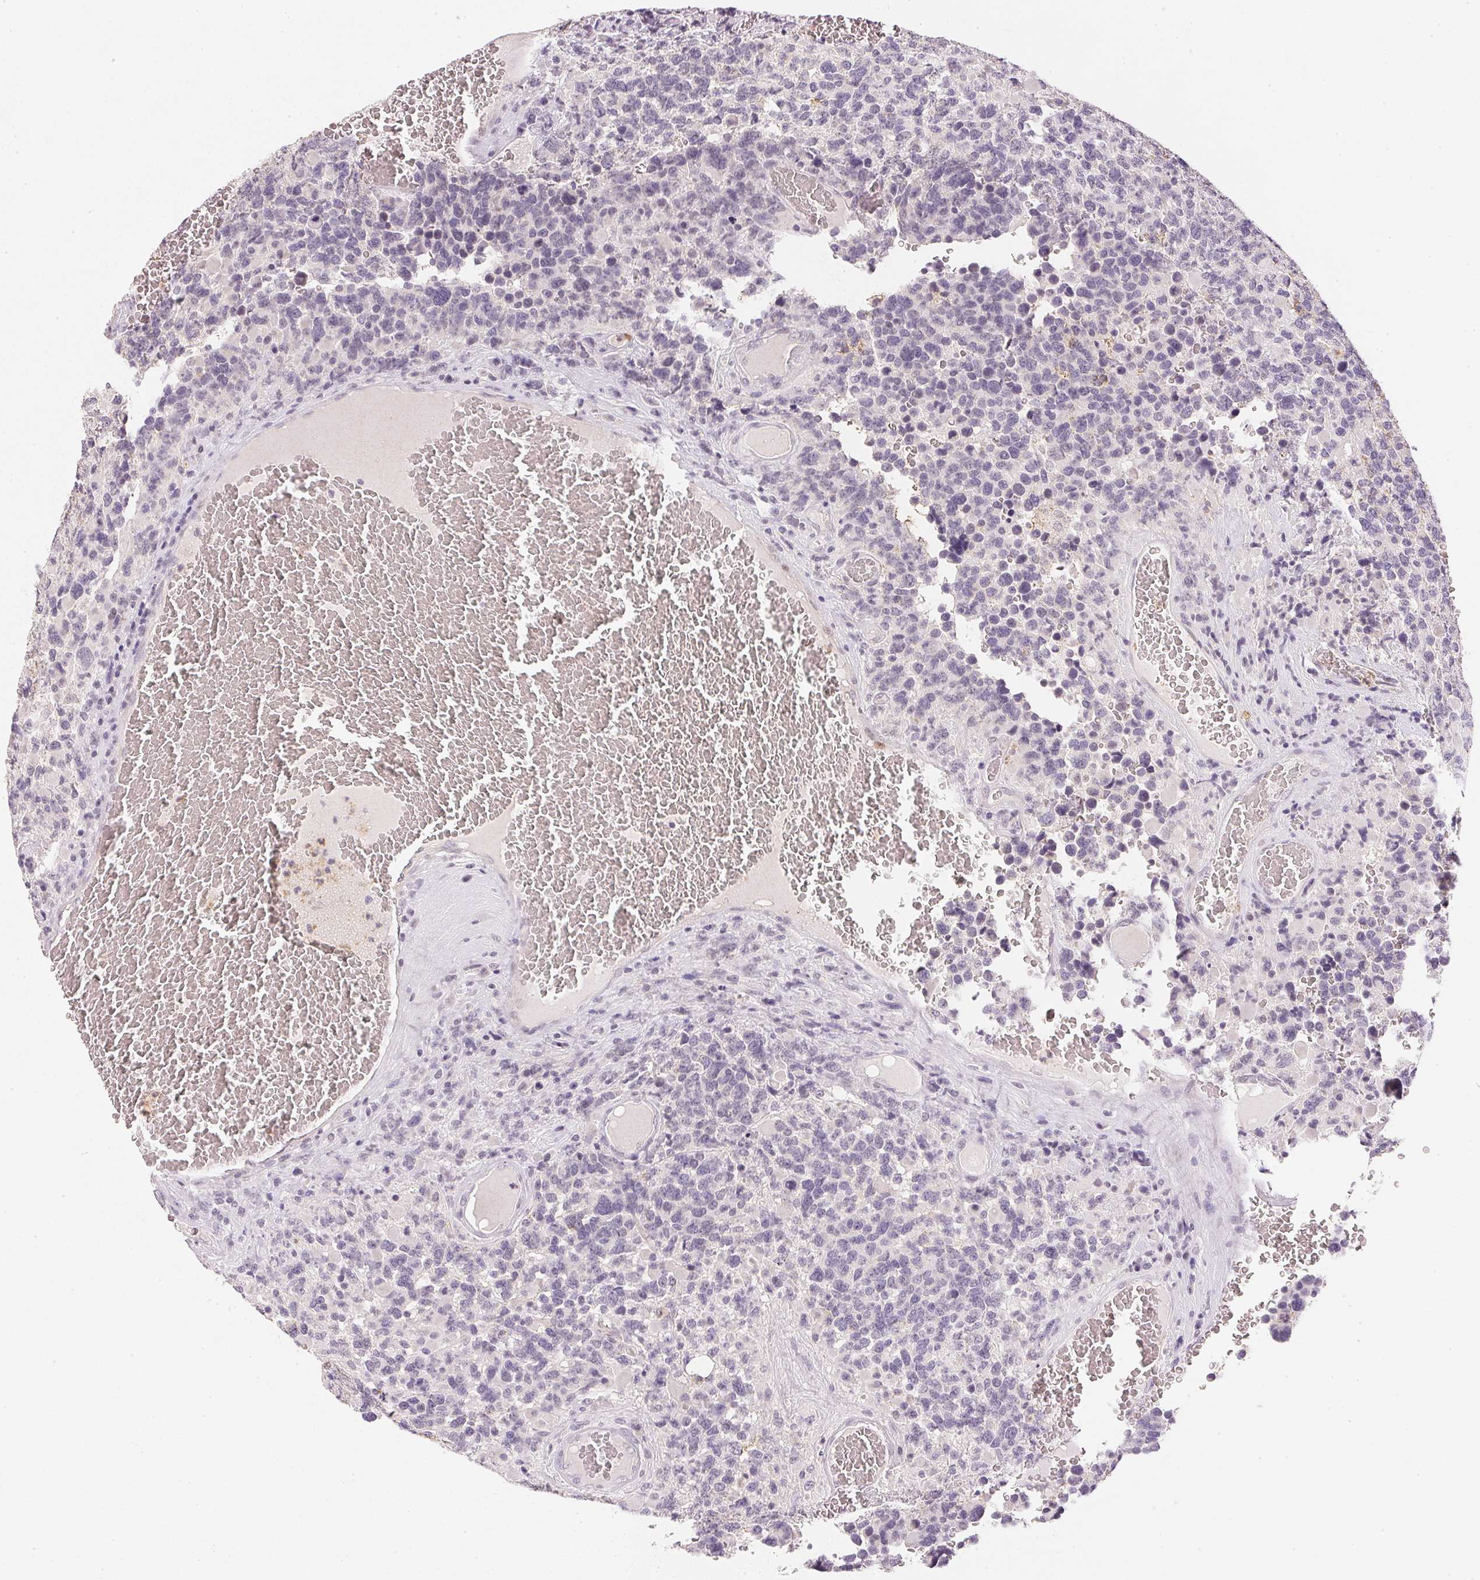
{"staining": {"intensity": "negative", "quantity": "none", "location": "none"}, "tissue": "glioma", "cell_type": "Tumor cells", "image_type": "cancer", "snomed": [{"axis": "morphology", "description": "Glioma, malignant, High grade"}, {"axis": "topography", "description": "Brain"}], "caption": "High power microscopy image of an IHC photomicrograph of malignant high-grade glioma, revealing no significant staining in tumor cells.", "gene": "SMTN", "patient": {"sex": "female", "age": 40}}